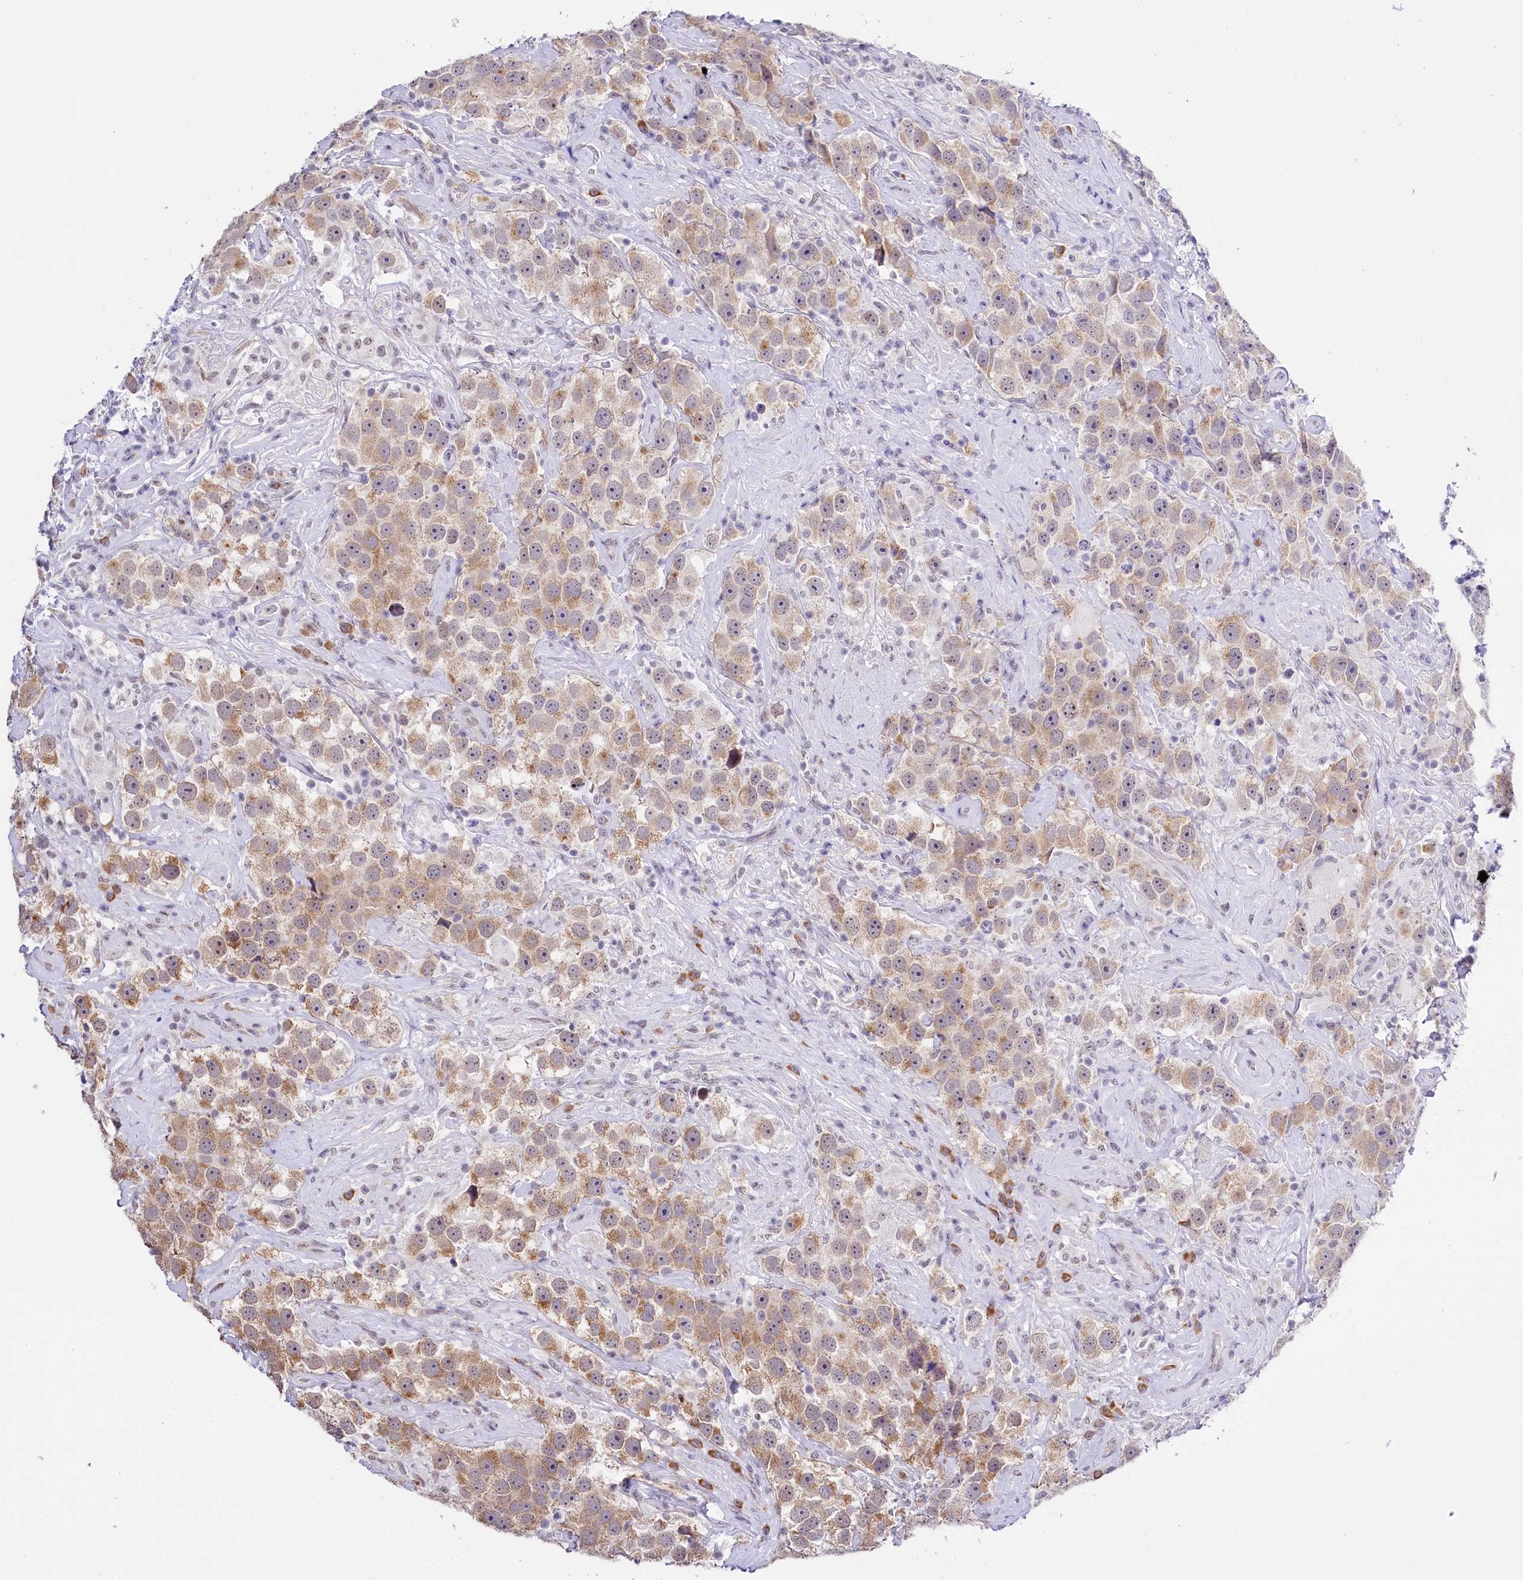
{"staining": {"intensity": "moderate", "quantity": ">75%", "location": "cytoplasmic/membranous"}, "tissue": "testis cancer", "cell_type": "Tumor cells", "image_type": "cancer", "snomed": [{"axis": "morphology", "description": "Seminoma, NOS"}, {"axis": "topography", "description": "Testis"}], "caption": "This is a micrograph of IHC staining of testis cancer, which shows moderate staining in the cytoplasmic/membranous of tumor cells.", "gene": "SPATS2", "patient": {"sex": "male", "age": 49}}